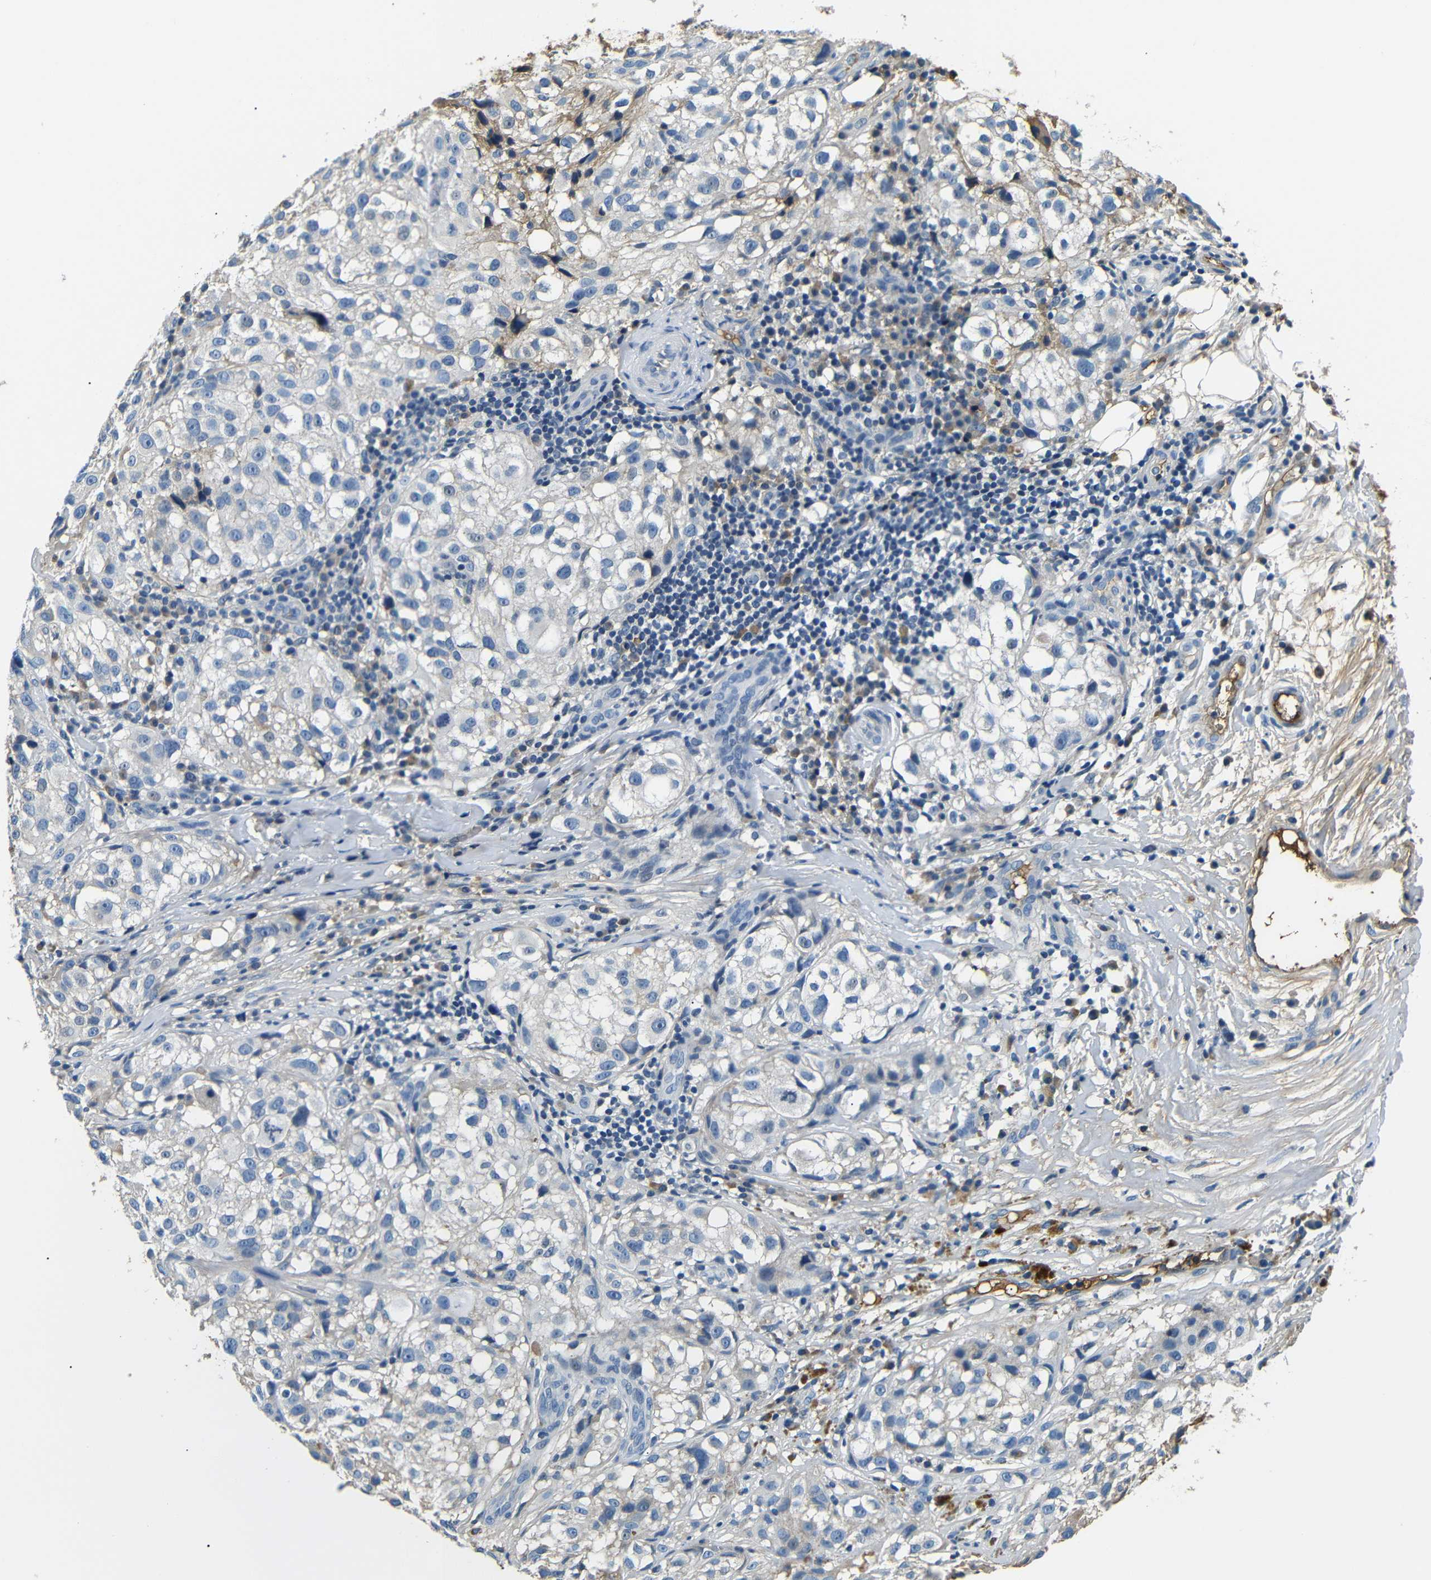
{"staining": {"intensity": "negative", "quantity": "none", "location": "none"}, "tissue": "melanoma", "cell_type": "Tumor cells", "image_type": "cancer", "snomed": [{"axis": "morphology", "description": "Necrosis, NOS"}, {"axis": "morphology", "description": "Malignant melanoma, NOS"}, {"axis": "topography", "description": "Skin"}], "caption": "This is a micrograph of immunohistochemistry (IHC) staining of melanoma, which shows no staining in tumor cells.", "gene": "LHCGR", "patient": {"sex": "female", "age": 87}}